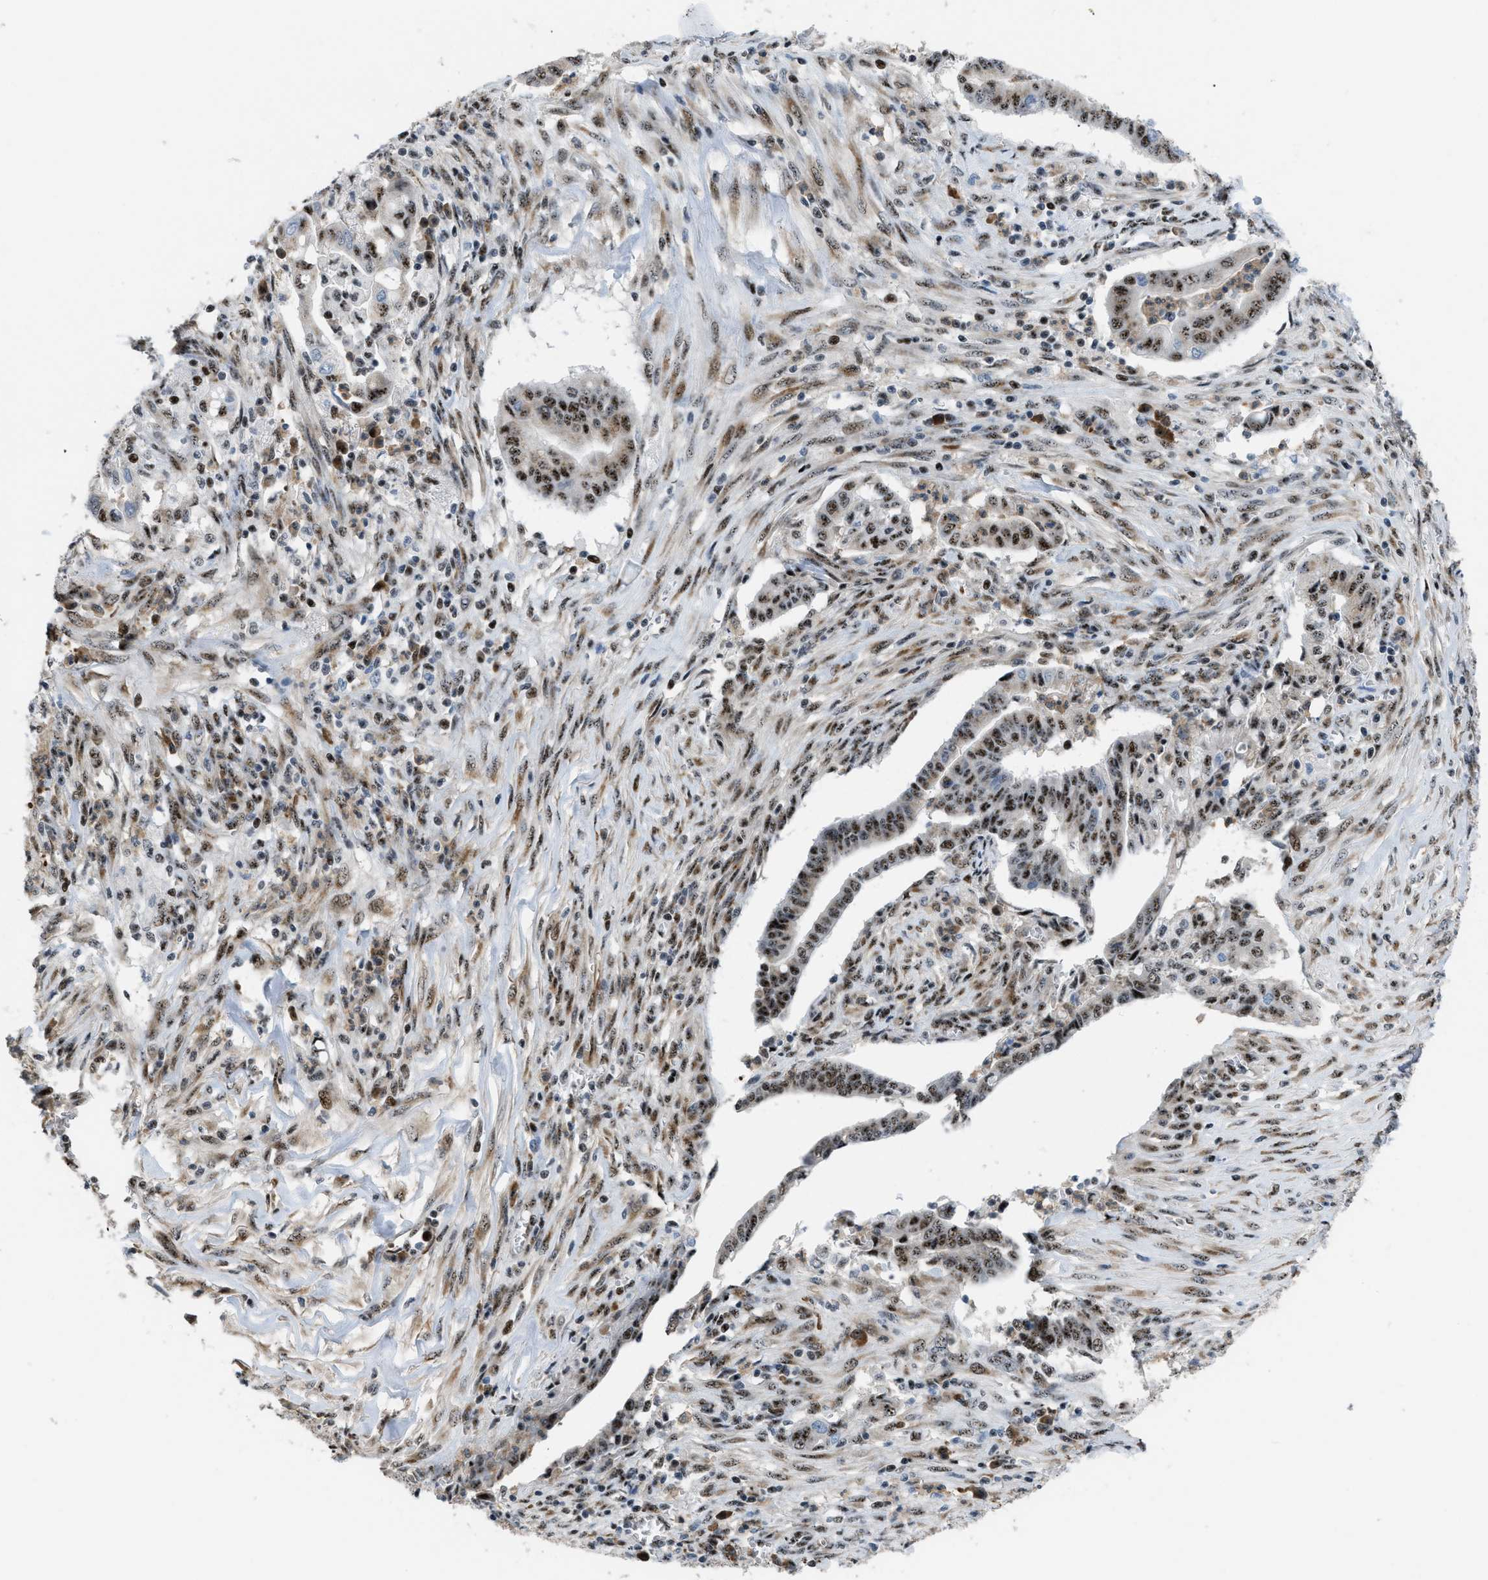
{"staining": {"intensity": "moderate", "quantity": ">75%", "location": "nuclear"}, "tissue": "cervical cancer", "cell_type": "Tumor cells", "image_type": "cancer", "snomed": [{"axis": "morphology", "description": "Adenocarcinoma, NOS"}, {"axis": "topography", "description": "Cervix"}], "caption": "A medium amount of moderate nuclear expression is present in approximately >75% of tumor cells in cervical adenocarcinoma tissue.", "gene": "CDR2", "patient": {"sex": "female", "age": 44}}